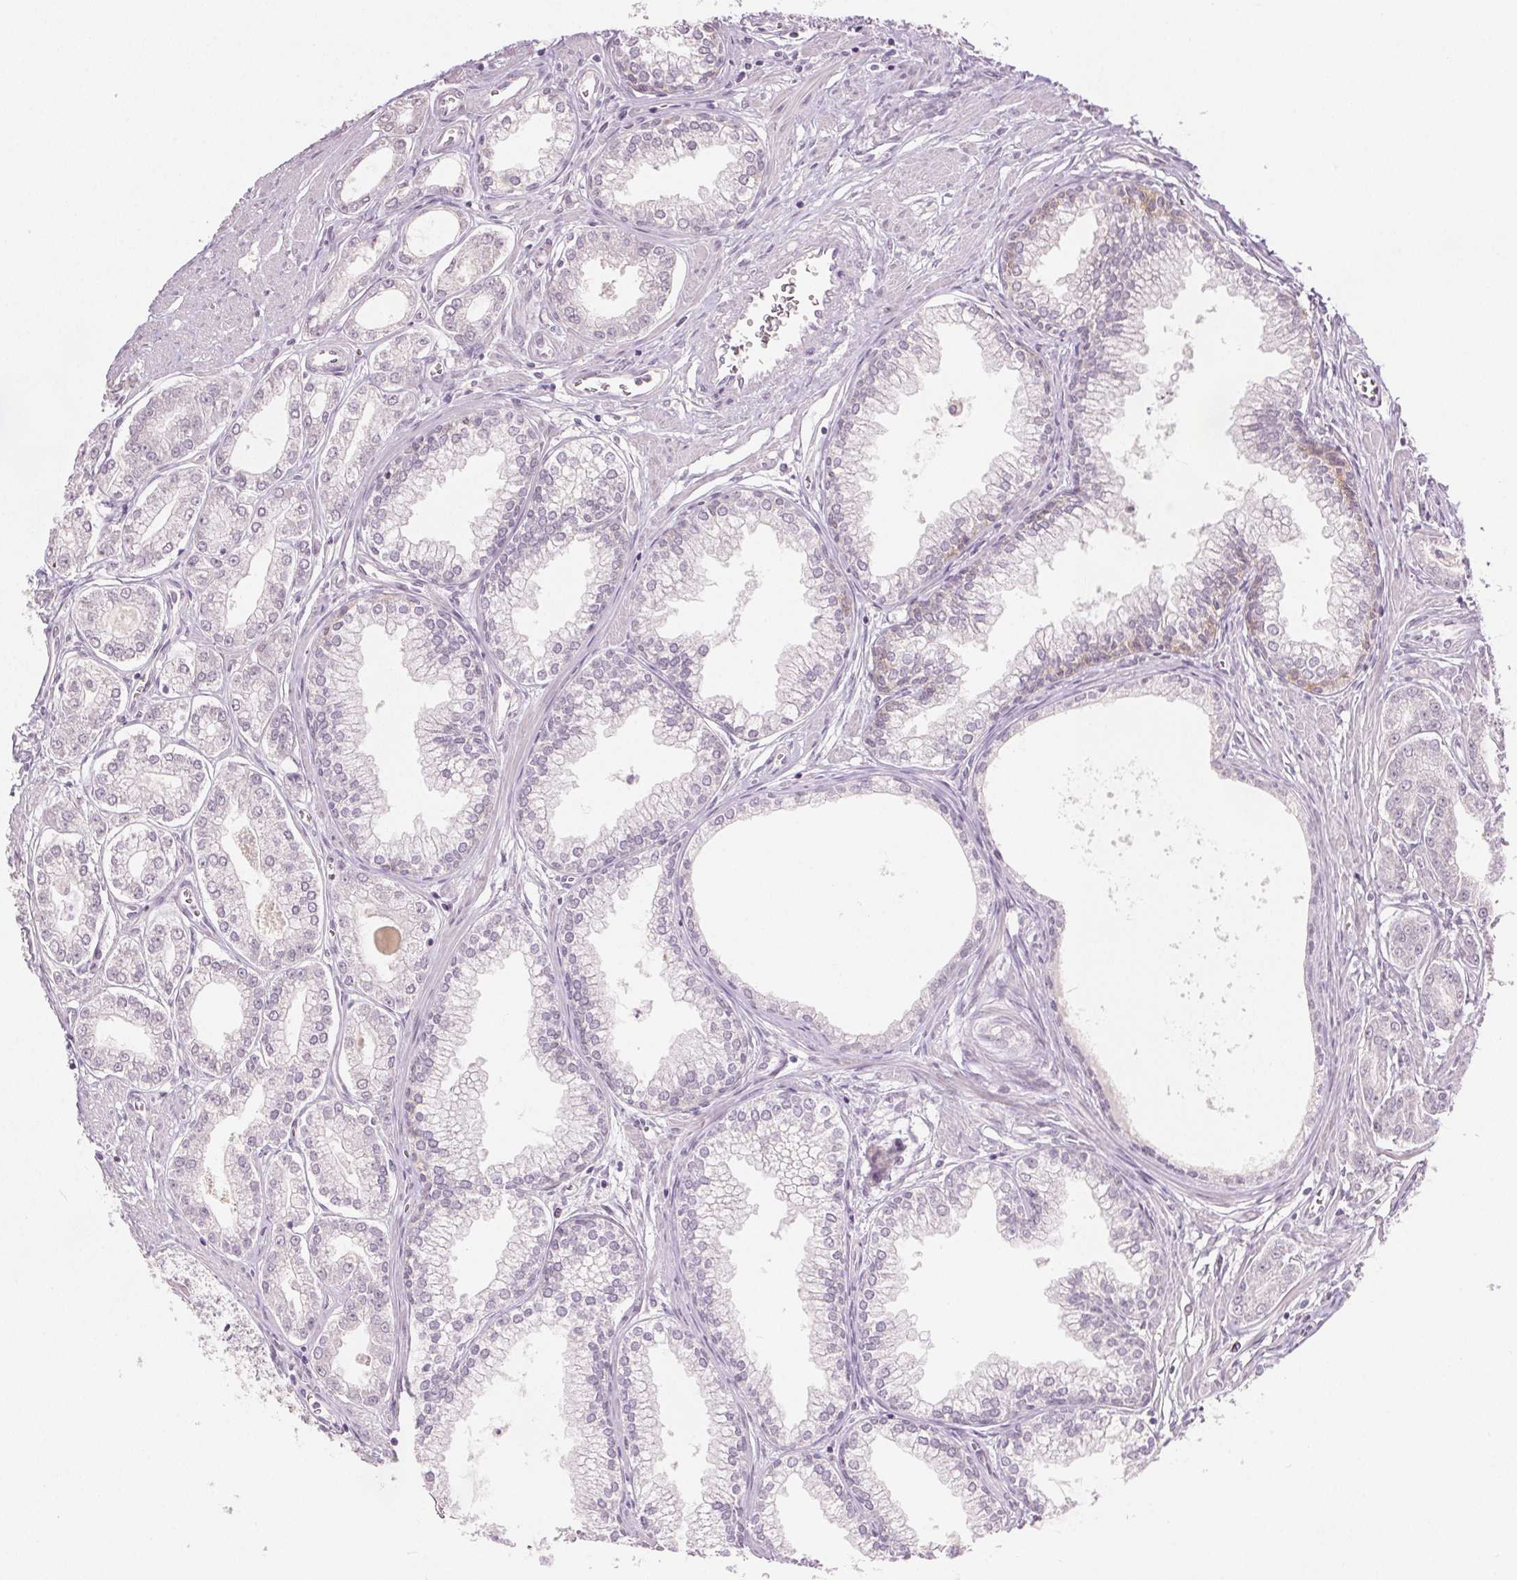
{"staining": {"intensity": "negative", "quantity": "none", "location": "none"}, "tissue": "prostate cancer", "cell_type": "Tumor cells", "image_type": "cancer", "snomed": [{"axis": "morphology", "description": "Adenocarcinoma, NOS"}, {"axis": "topography", "description": "Prostate"}], "caption": "This is a photomicrograph of immunohistochemistry staining of prostate adenocarcinoma, which shows no positivity in tumor cells.", "gene": "CA12", "patient": {"sex": "male", "age": 71}}